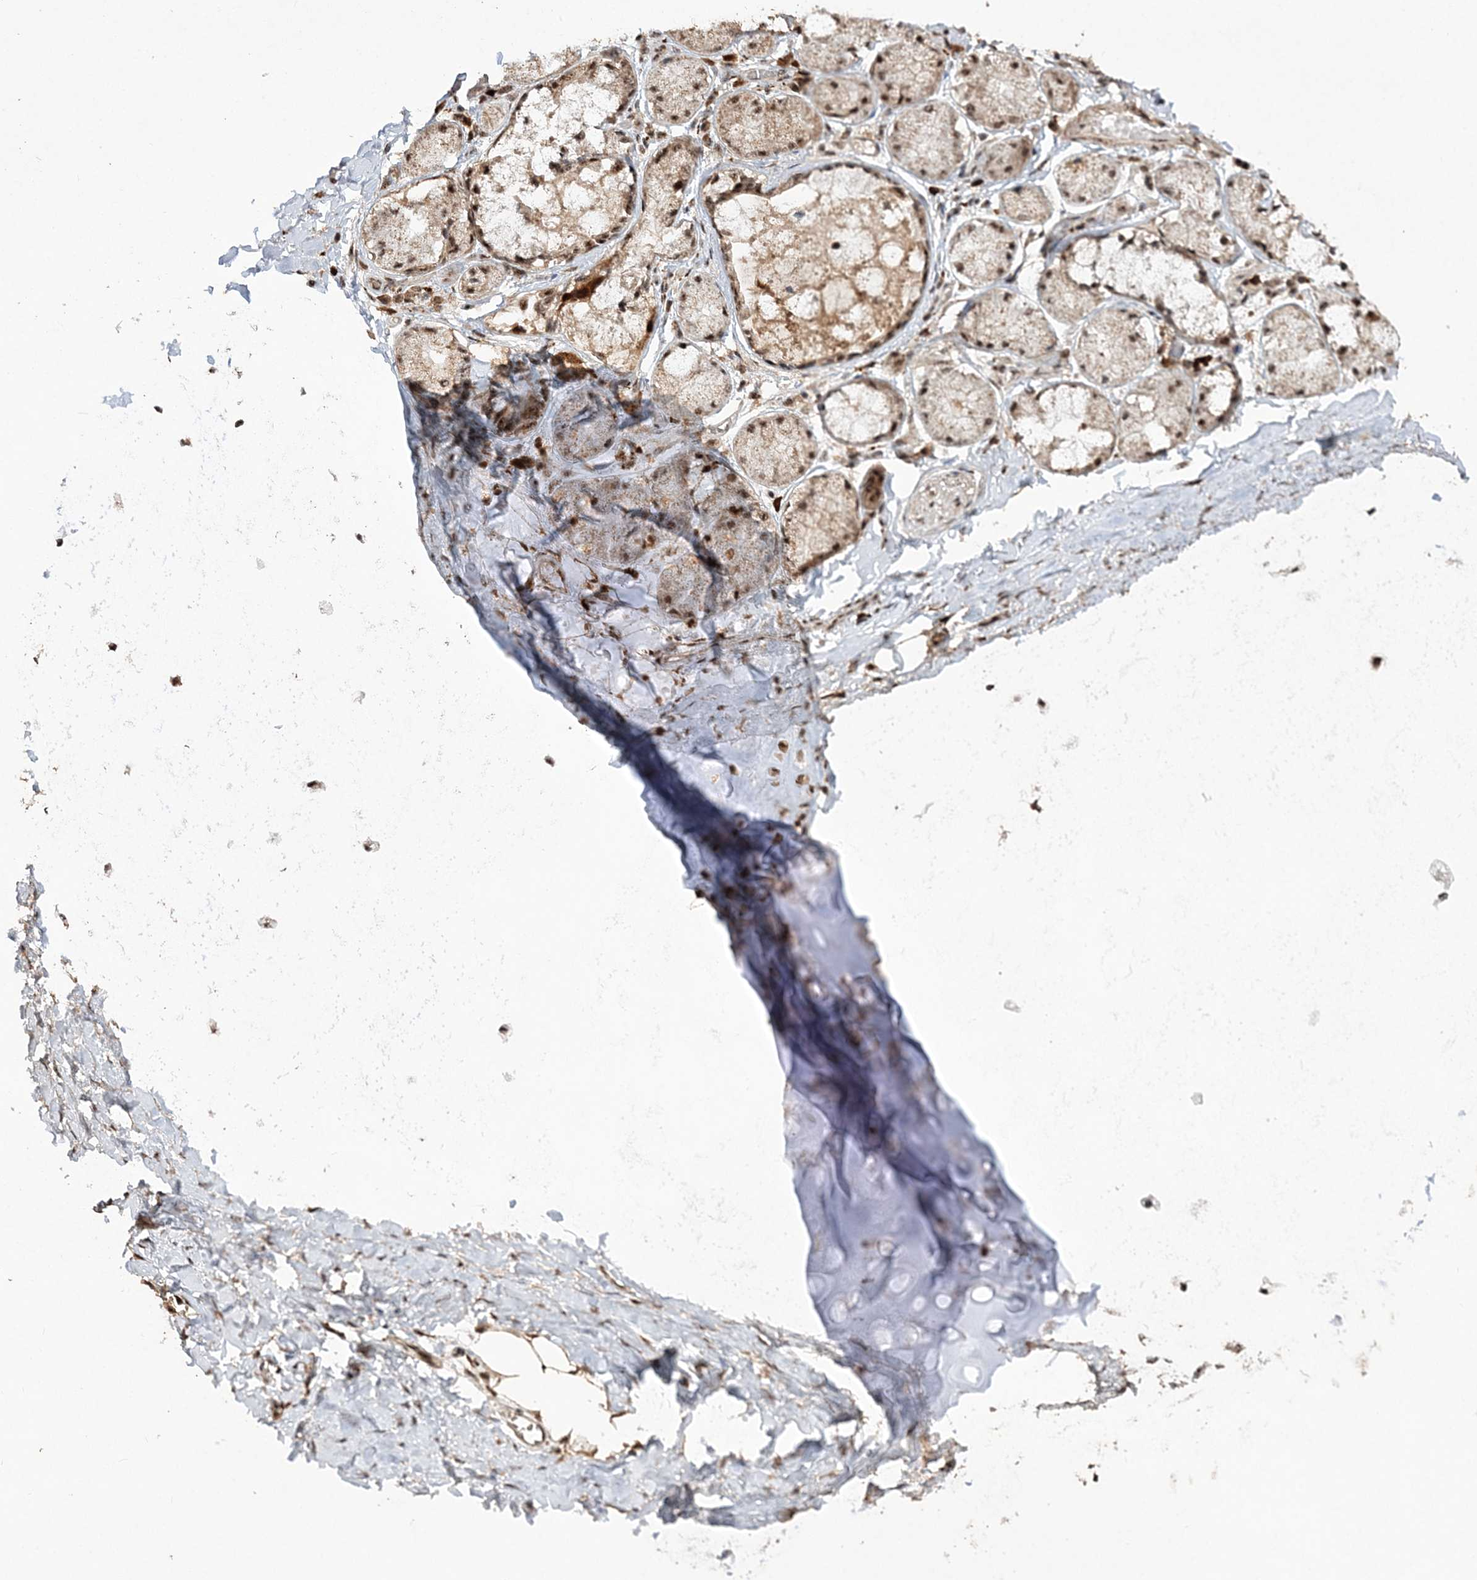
{"staining": {"intensity": "moderate", "quantity": ">75%", "location": "nuclear"}, "tissue": "adipose tissue", "cell_type": "Adipocytes", "image_type": "normal", "snomed": [{"axis": "morphology", "description": "Normal tissue, NOS"}, {"axis": "topography", "description": "Cartilage tissue"}, {"axis": "topography", "description": "Bronchus"}, {"axis": "topography", "description": "Lung"}, {"axis": "topography", "description": "Peripheral nerve tissue"}], "caption": "IHC of benign human adipose tissue demonstrates medium levels of moderate nuclear positivity in approximately >75% of adipocytes. (DAB IHC, brown staining for protein, blue staining for nuclei).", "gene": "POLR3B", "patient": {"sex": "female", "age": 49}}